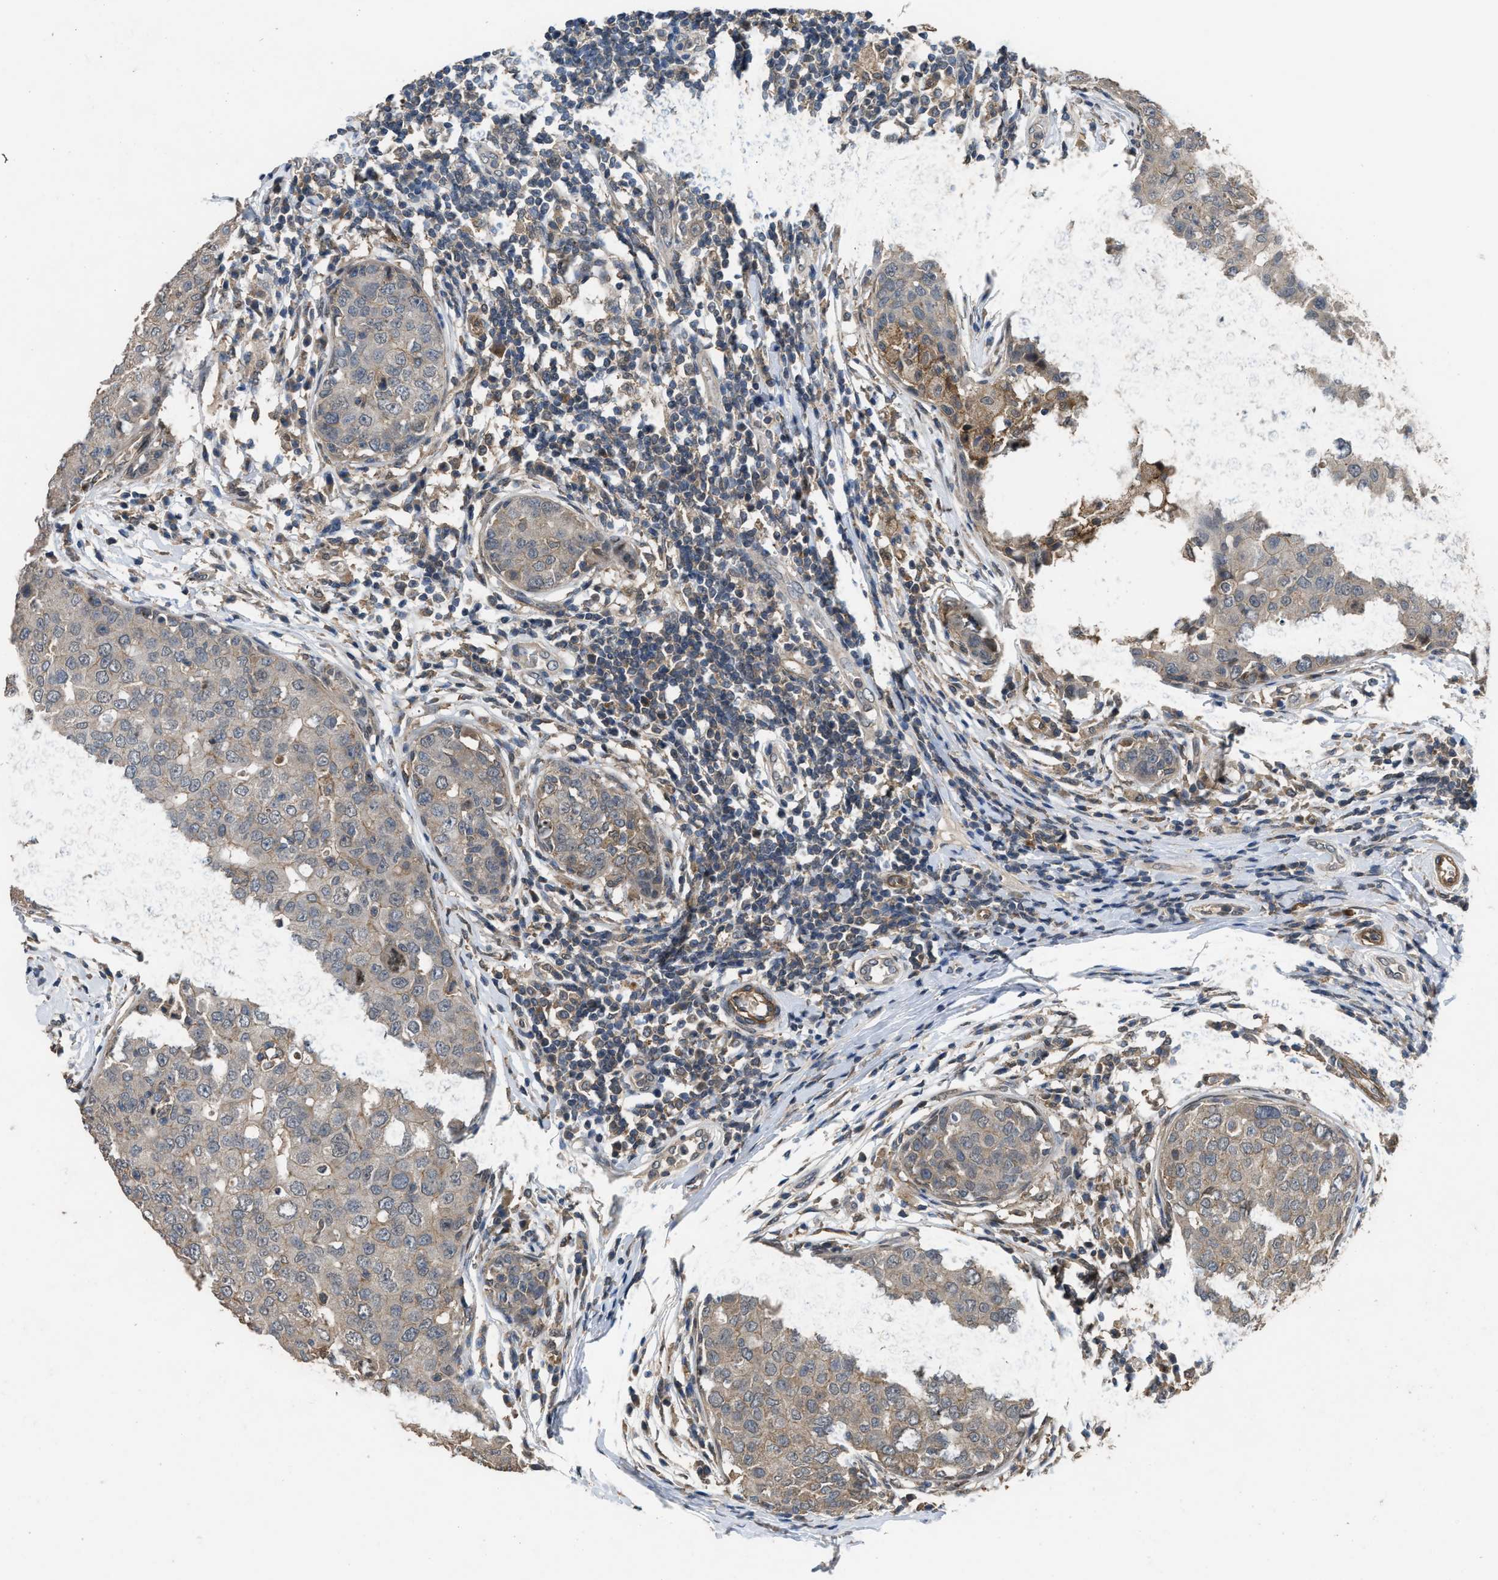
{"staining": {"intensity": "weak", "quantity": "25%-75%", "location": "cytoplasmic/membranous"}, "tissue": "breast cancer", "cell_type": "Tumor cells", "image_type": "cancer", "snomed": [{"axis": "morphology", "description": "Duct carcinoma"}, {"axis": "topography", "description": "Breast"}], "caption": "Protein analysis of breast cancer tissue shows weak cytoplasmic/membranous staining in about 25%-75% of tumor cells.", "gene": "UTRN", "patient": {"sex": "female", "age": 27}}